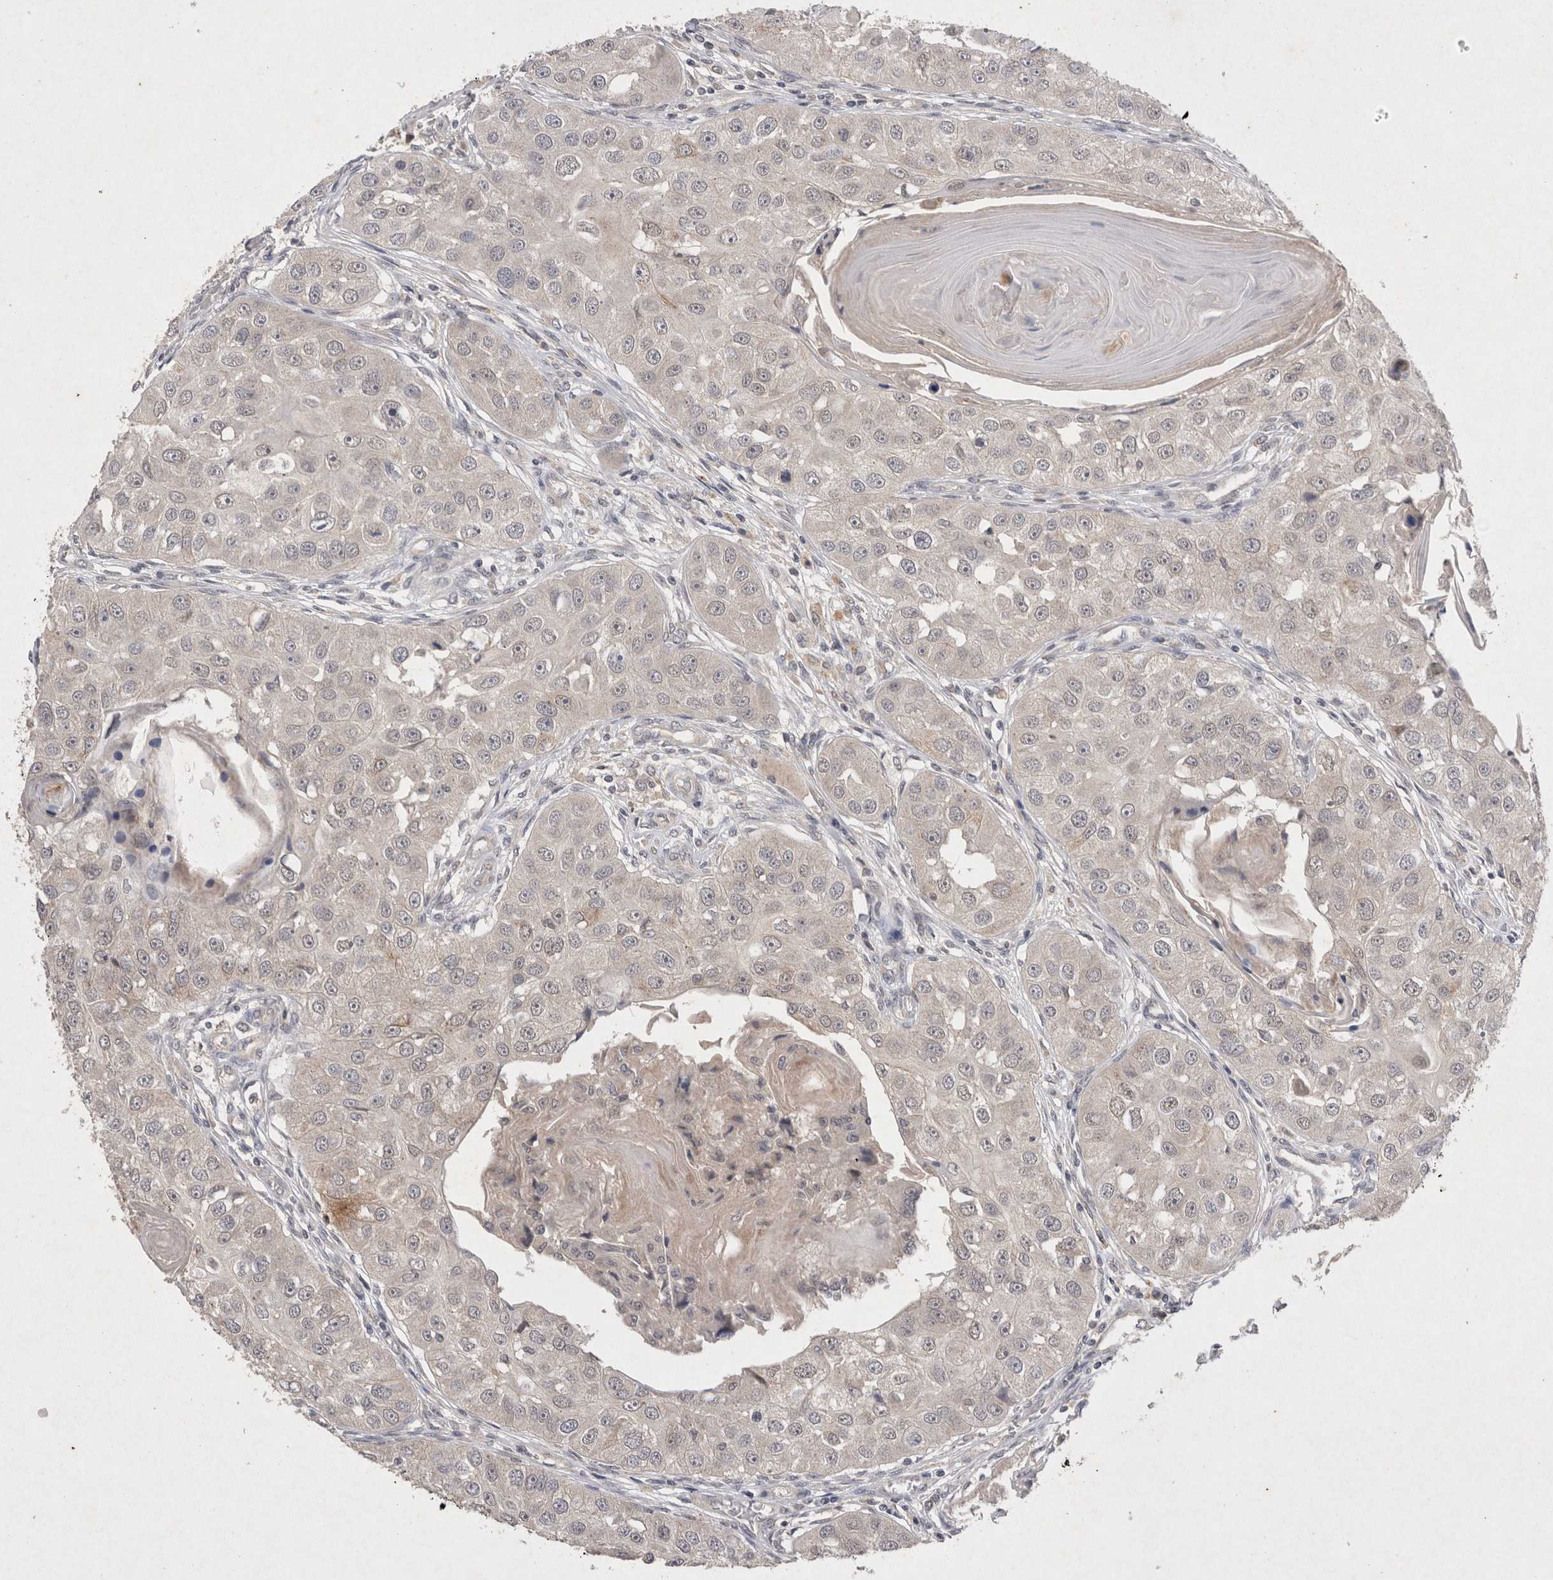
{"staining": {"intensity": "negative", "quantity": "none", "location": "none"}, "tissue": "head and neck cancer", "cell_type": "Tumor cells", "image_type": "cancer", "snomed": [{"axis": "morphology", "description": "Normal tissue, NOS"}, {"axis": "morphology", "description": "Squamous cell carcinoma, NOS"}, {"axis": "topography", "description": "Skeletal muscle"}, {"axis": "topography", "description": "Head-Neck"}], "caption": "This is an immunohistochemistry photomicrograph of squamous cell carcinoma (head and neck). There is no staining in tumor cells.", "gene": "RASSF3", "patient": {"sex": "male", "age": 51}}